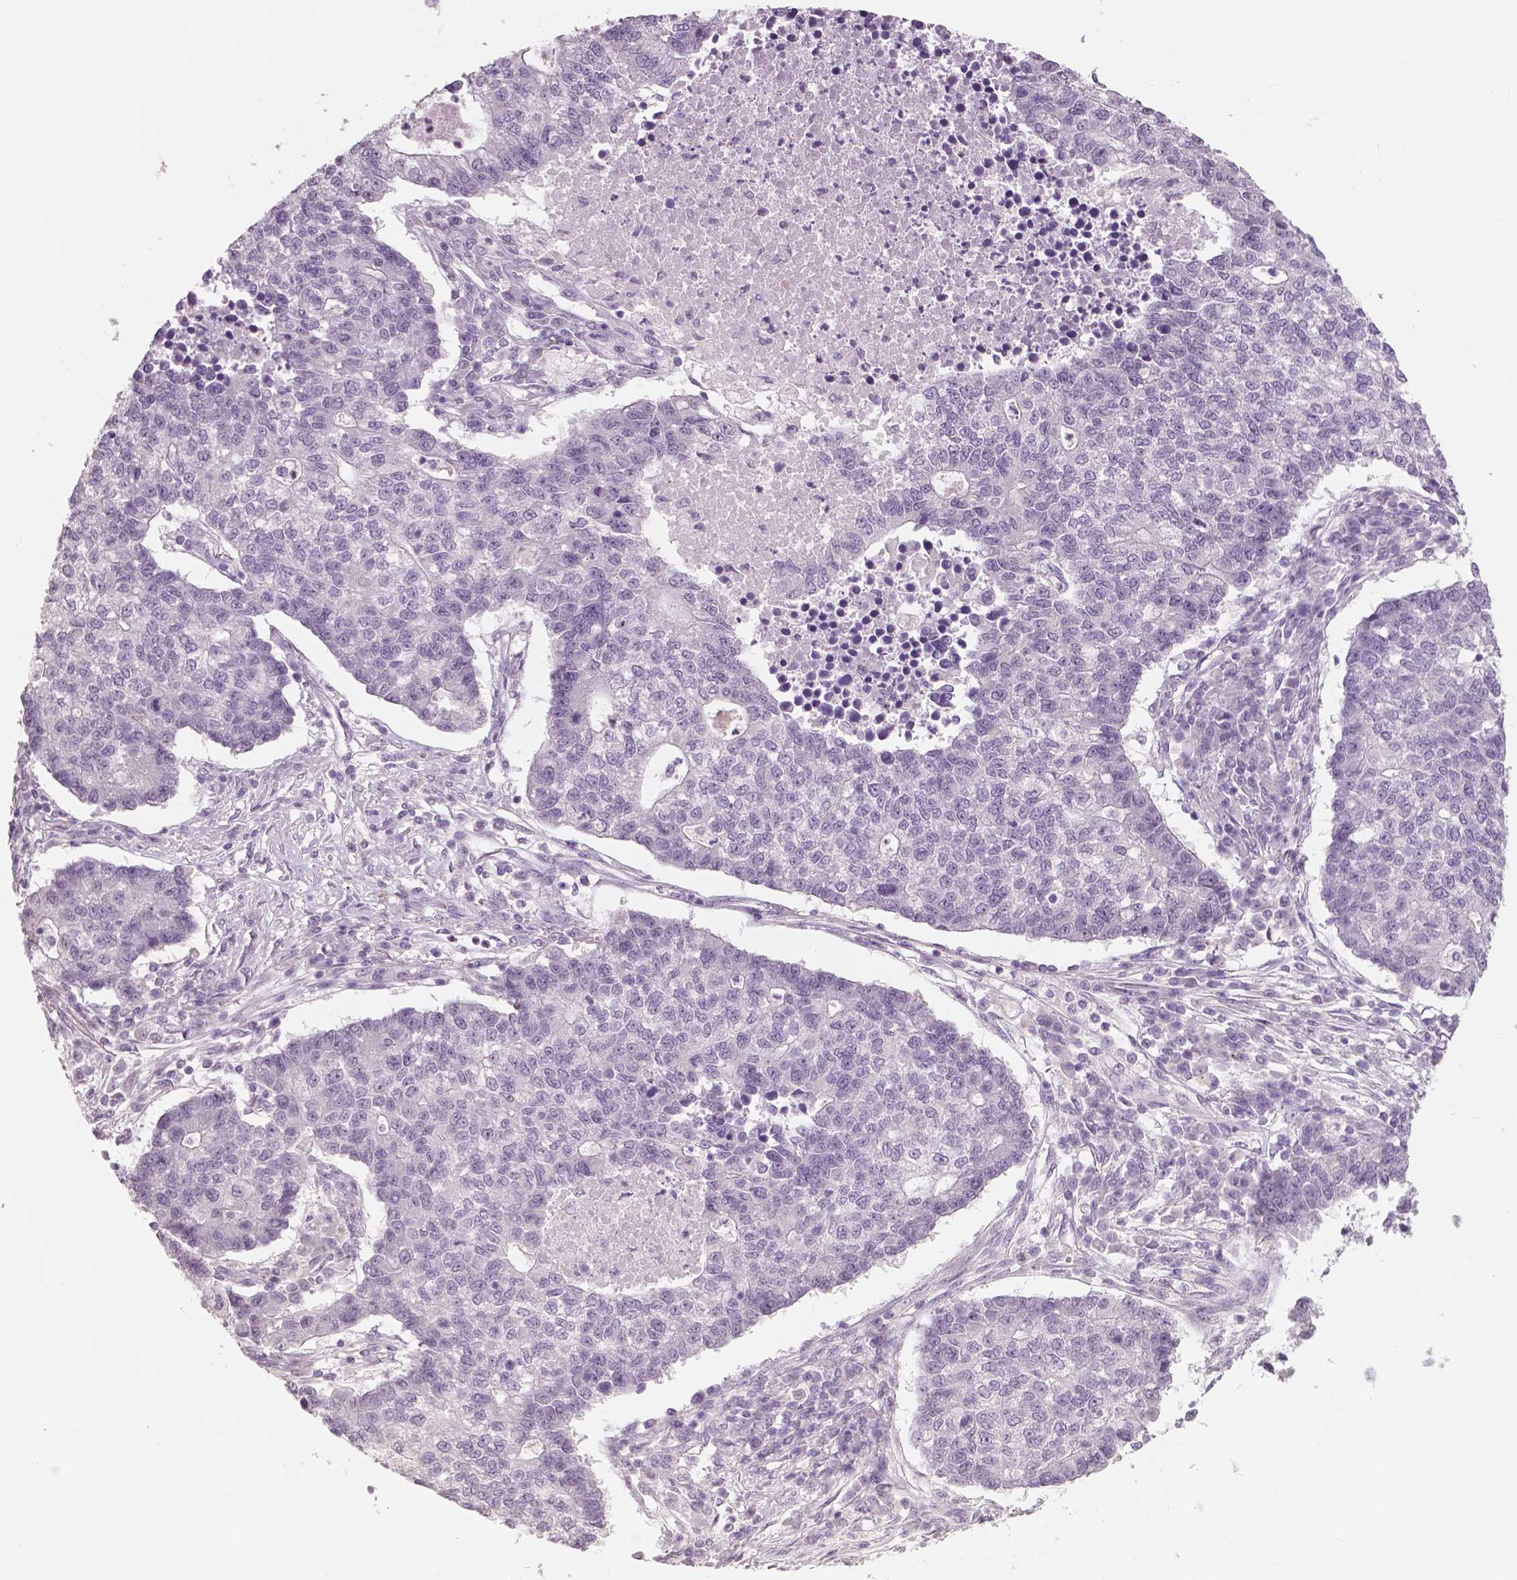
{"staining": {"intensity": "negative", "quantity": "none", "location": "none"}, "tissue": "lung cancer", "cell_type": "Tumor cells", "image_type": "cancer", "snomed": [{"axis": "morphology", "description": "Adenocarcinoma, NOS"}, {"axis": "topography", "description": "Lung"}], "caption": "A micrograph of human adenocarcinoma (lung) is negative for staining in tumor cells. Brightfield microscopy of immunohistochemistry (IHC) stained with DAB (3,3'-diaminobenzidine) (brown) and hematoxylin (blue), captured at high magnification.", "gene": "NECAB1", "patient": {"sex": "male", "age": 57}}